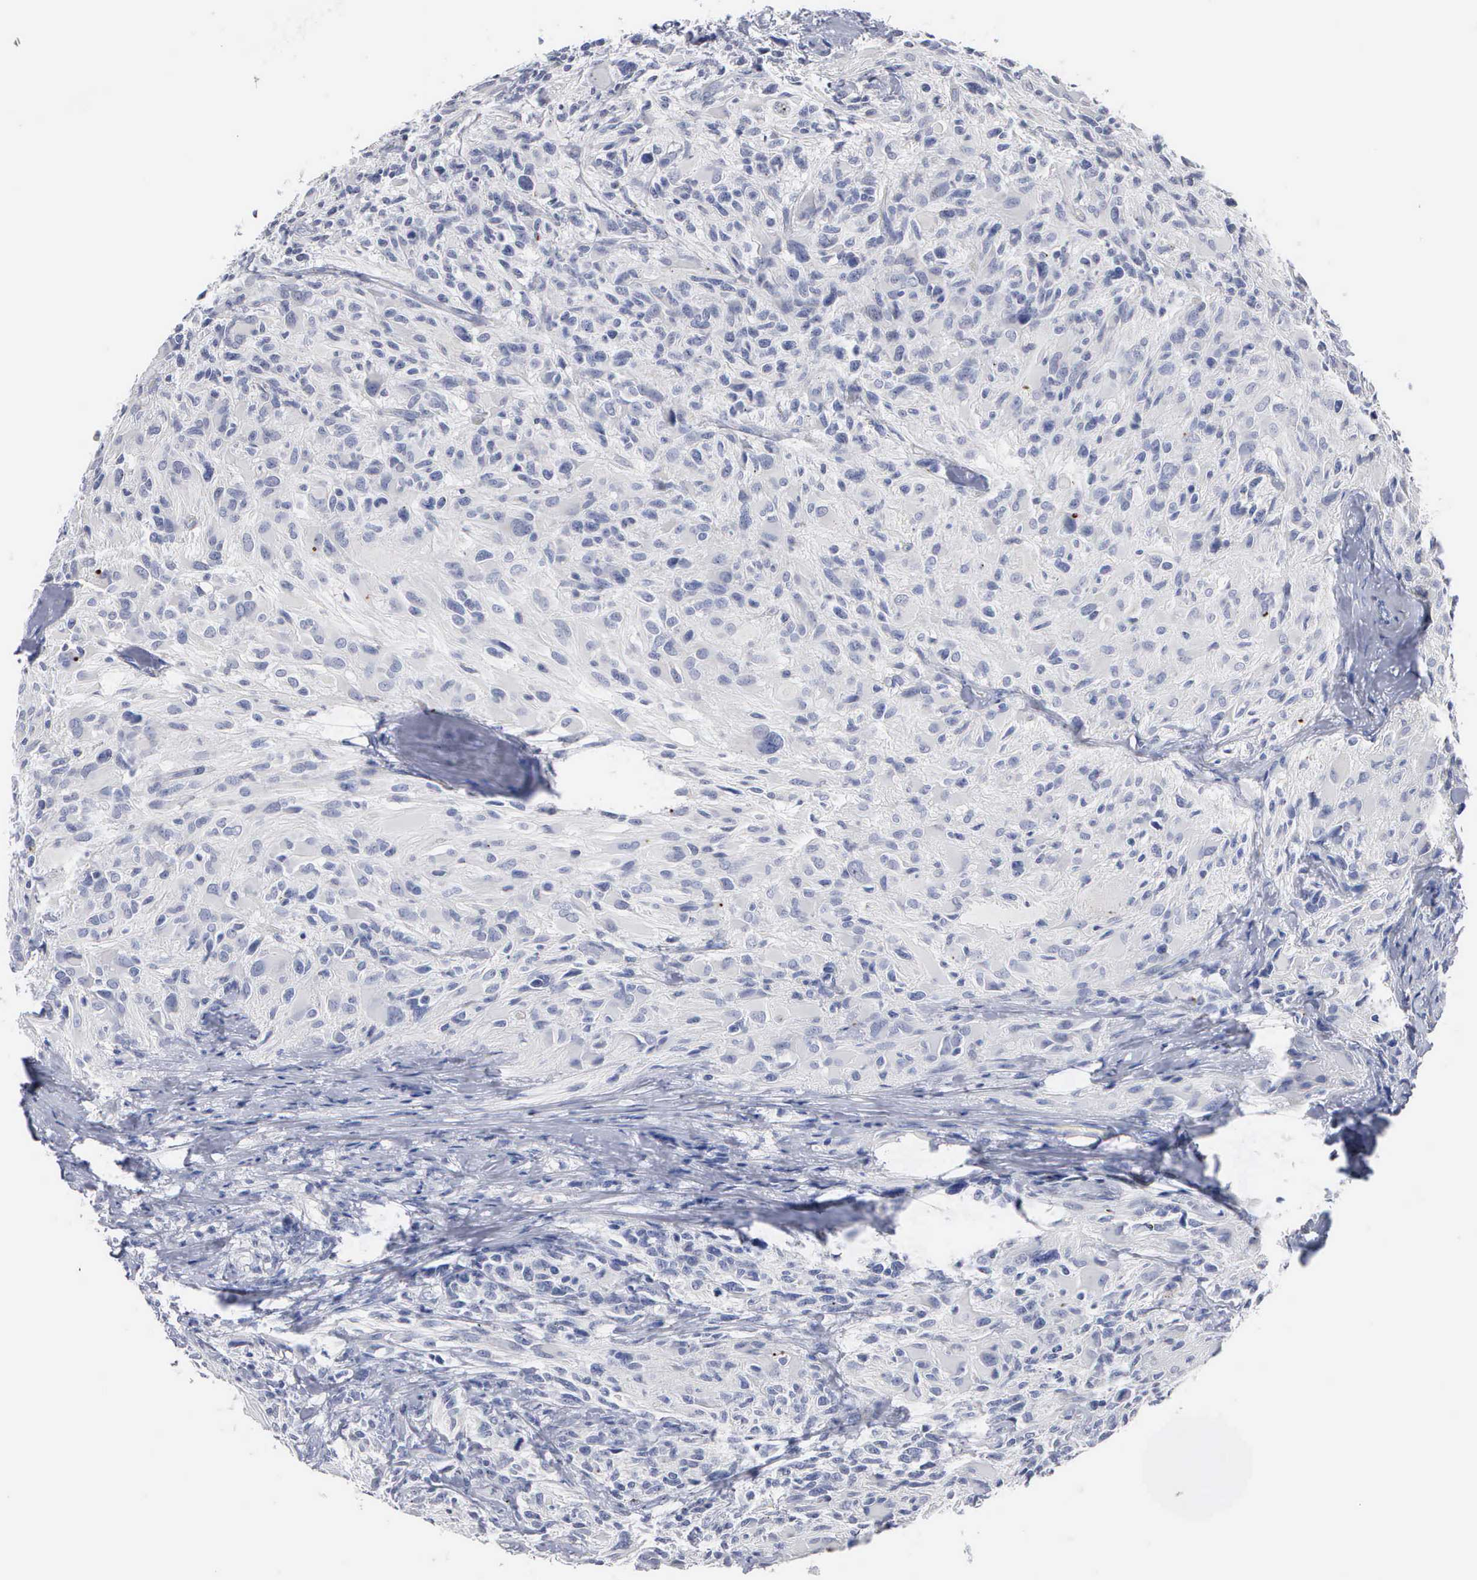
{"staining": {"intensity": "negative", "quantity": "none", "location": "none"}, "tissue": "glioma", "cell_type": "Tumor cells", "image_type": "cancer", "snomed": [{"axis": "morphology", "description": "Glioma, malignant, High grade"}, {"axis": "topography", "description": "Brain"}], "caption": "IHC micrograph of human glioma stained for a protein (brown), which demonstrates no staining in tumor cells.", "gene": "ASPHD2", "patient": {"sex": "male", "age": 69}}